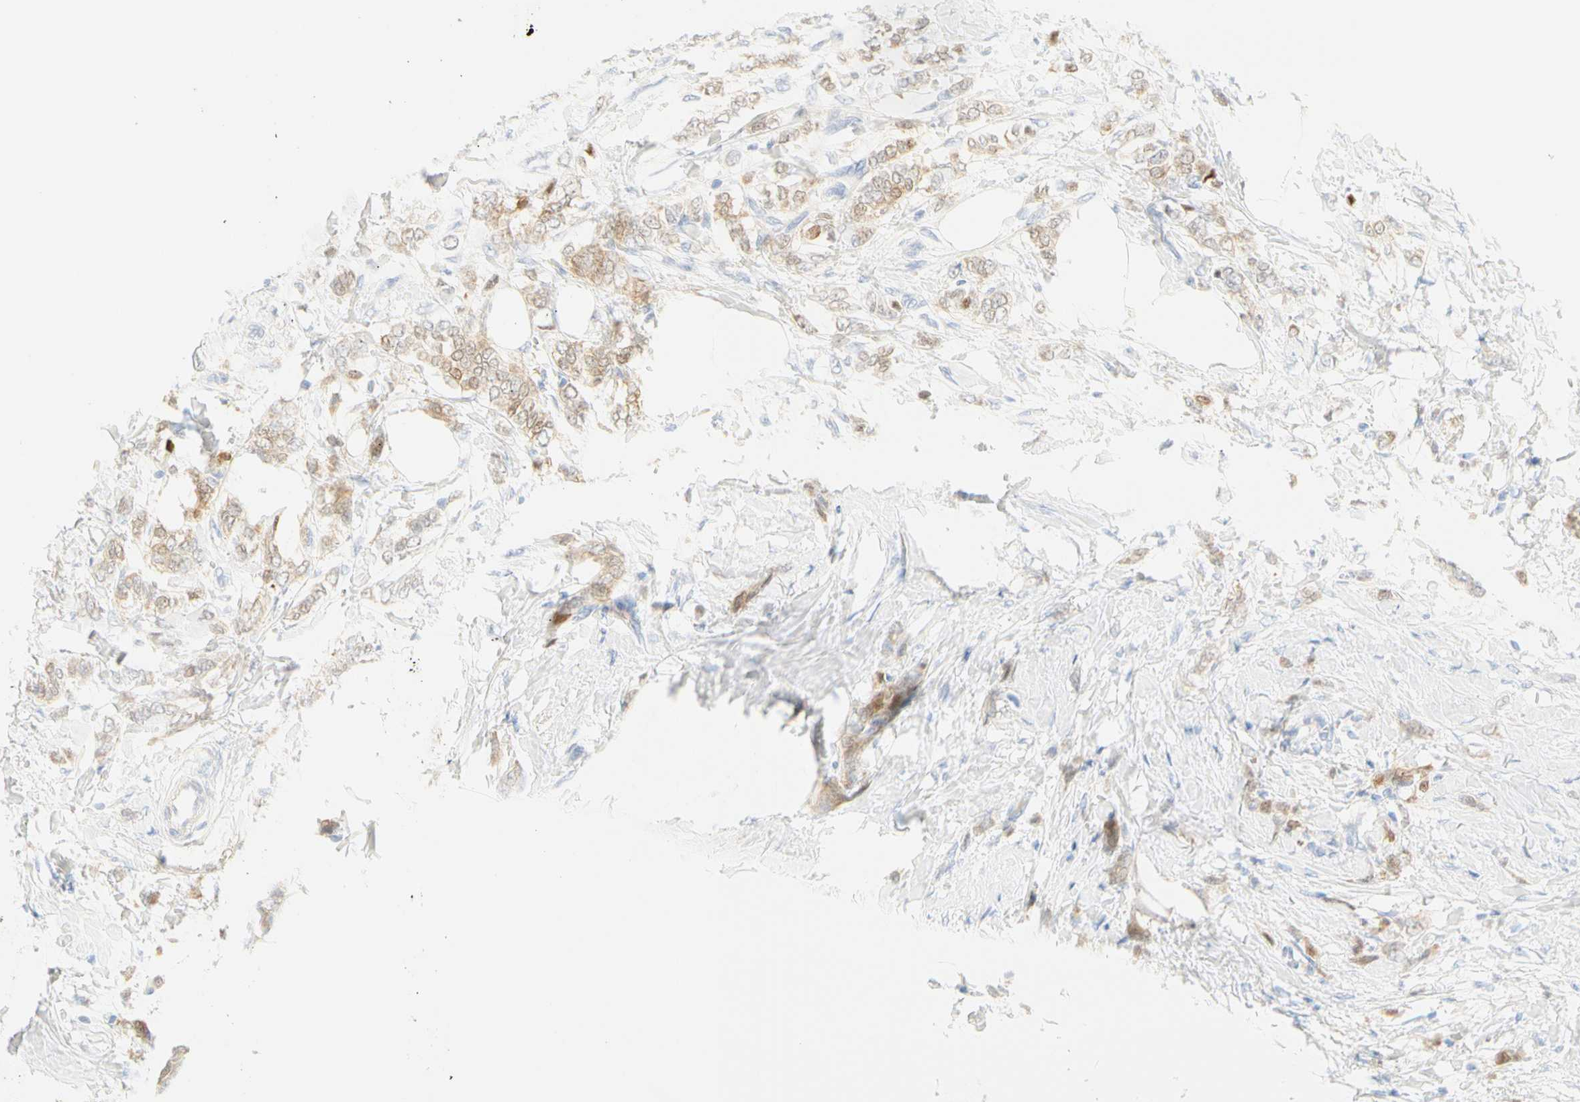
{"staining": {"intensity": "weak", "quantity": "25%-75%", "location": "cytoplasmic/membranous"}, "tissue": "breast cancer", "cell_type": "Tumor cells", "image_type": "cancer", "snomed": [{"axis": "morphology", "description": "Lobular carcinoma, in situ"}, {"axis": "morphology", "description": "Lobular carcinoma"}, {"axis": "topography", "description": "Breast"}], "caption": "This is an image of IHC staining of breast cancer, which shows weak expression in the cytoplasmic/membranous of tumor cells.", "gene": "SELENBP1", "patient": {"sex": "female", "age": 41}}